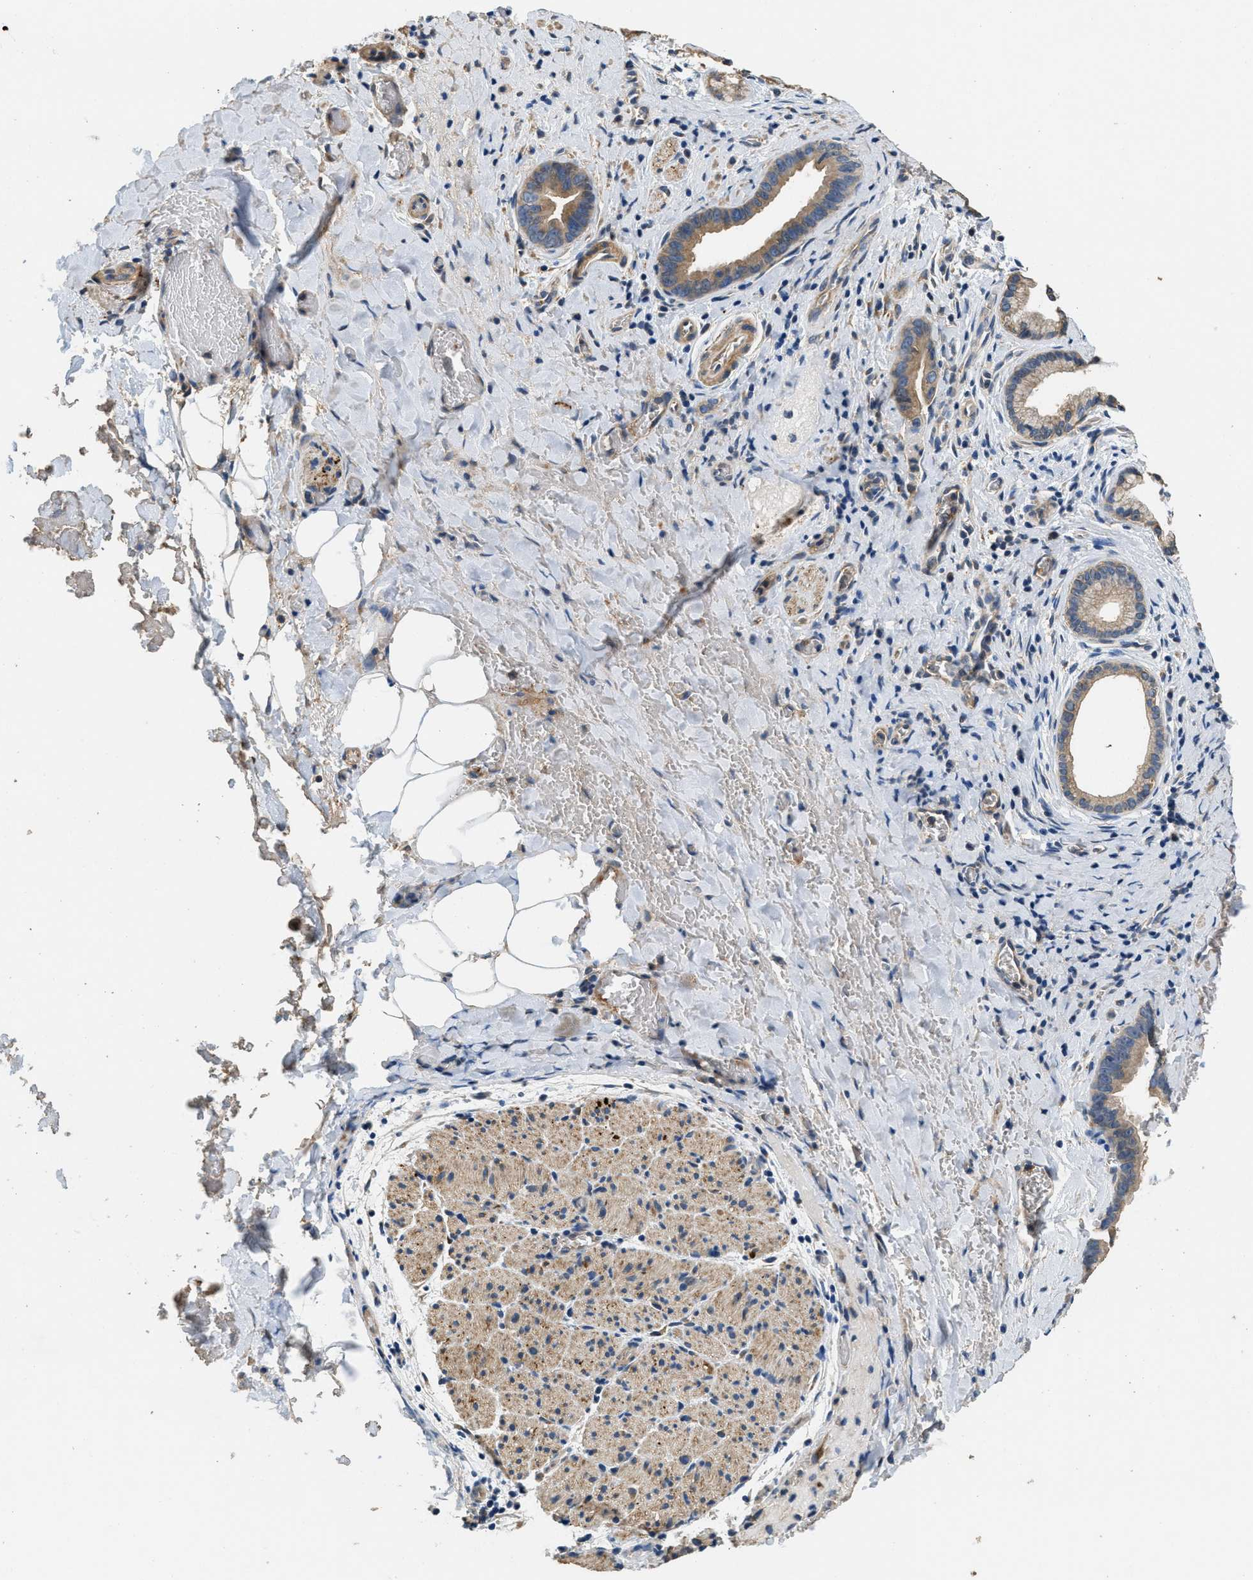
{"staining": {"intensity": "moderate", "quantity": ">75%", "location": "cytoplasmic/membranous"}, "tissue": "liver cancer", "cell_type": "Tumor cells", "image_type": "cancer", "snomed": [{"axis": "morphology", "description": "Cholangiocarcinoma"}, {"axis": "topography", "description": "Liver"}], "caption": "This image shows immunohistochemistry (IHC) staining of liver cholangiocarcinoma, with medium moderate cytoplasmic/membranous expression in about >75% of tumor cells.", "gene": "THBS2", "patient": {"sex": "female", "age": 55}}